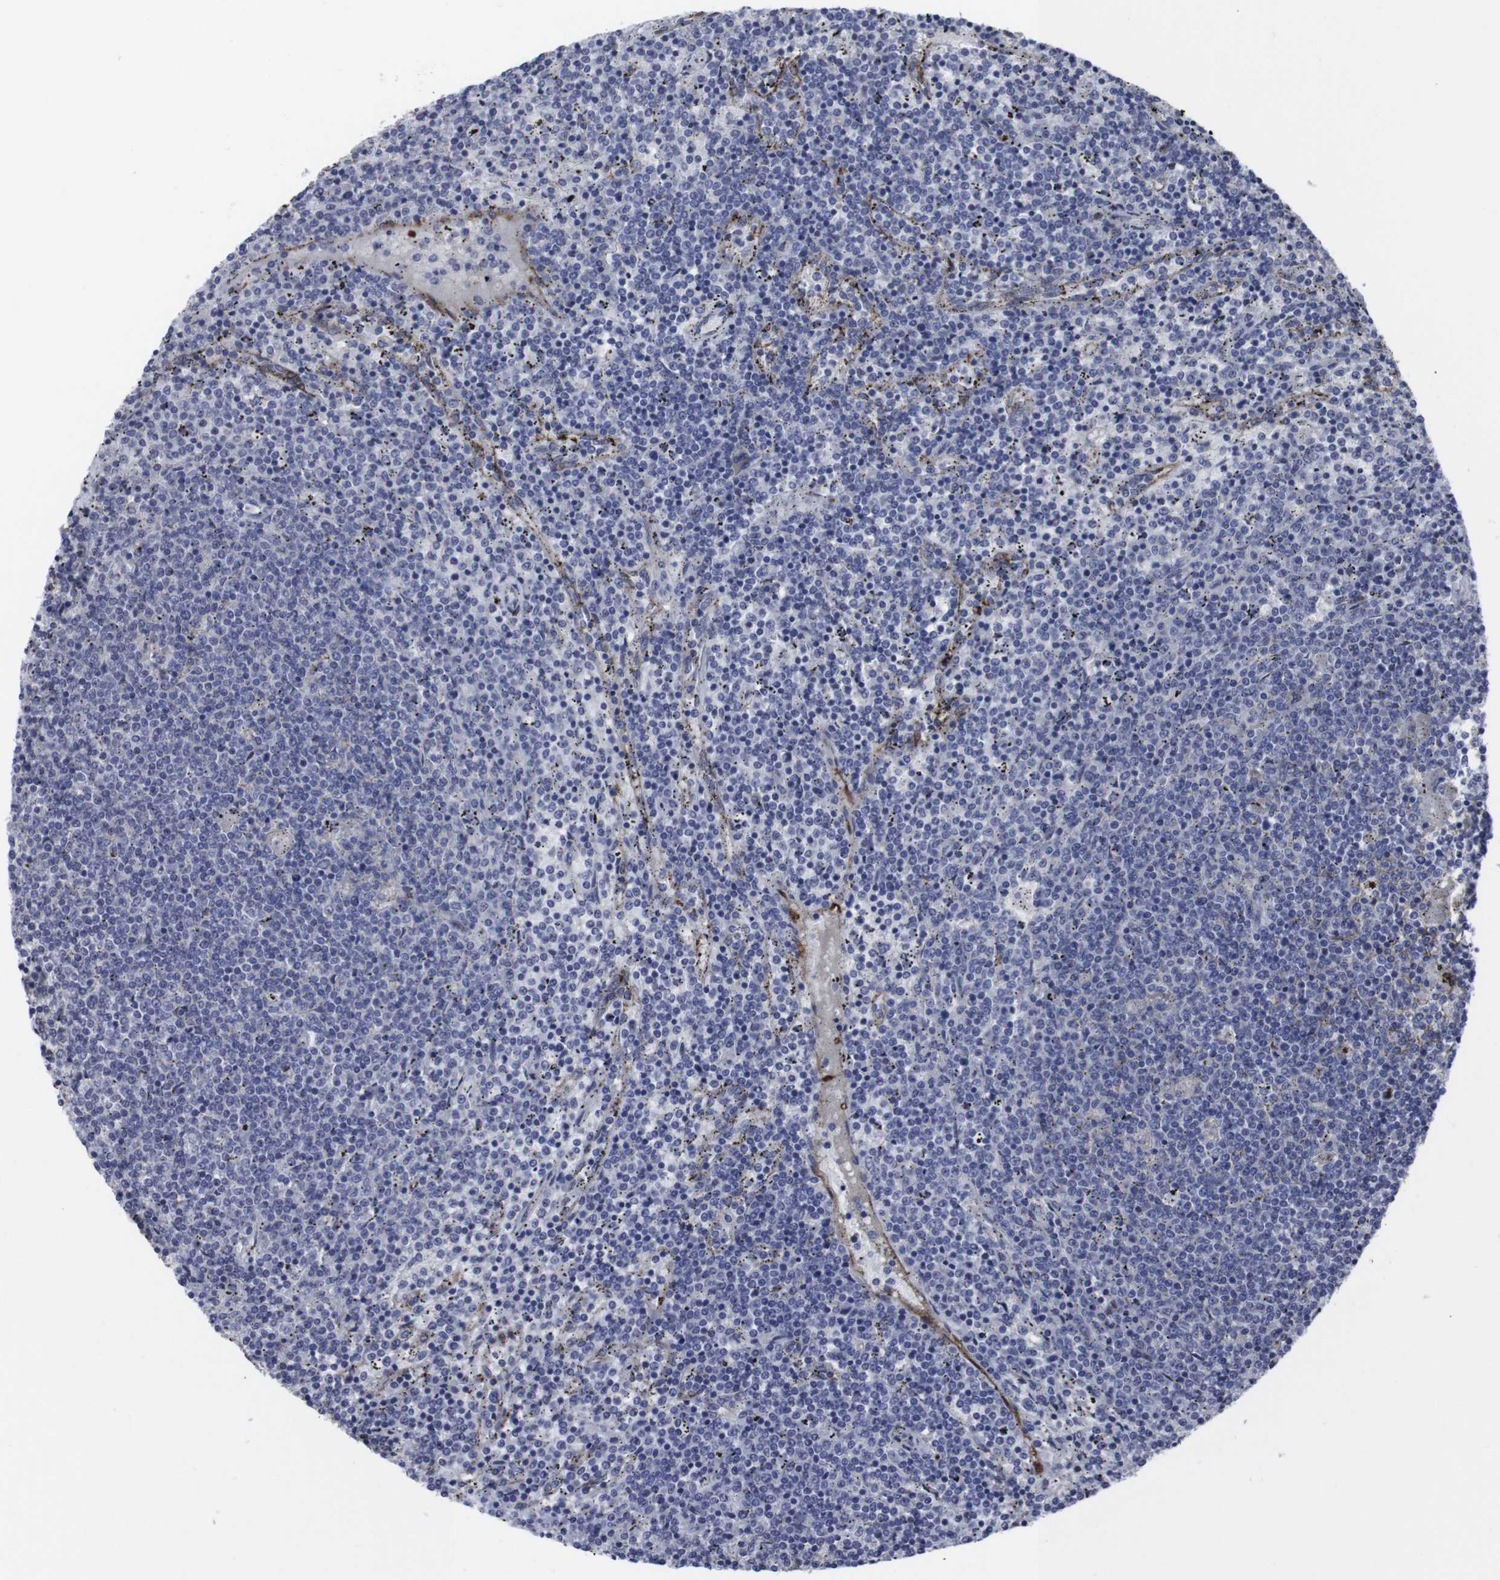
{"staining": {"intensity": "negative", "quantity": "none", "location": "none"}, "tissue": "lymphoma", "cell_type": "Tumor cells", "image_type": "cancer", "snomed": [{"axis": "morphology", "description": "Malignant lymphoma, non-Hodgkin's type, Low grade"}, {"axis": "topography", "description": "Spleen"}], "caption": "Immunohistochemistry image of human lymphoma stained for a protein (brown), which reveals no staining in tumor cells.", "gene": "SNCG", "patient": {"sex": "female", "age": 50}}